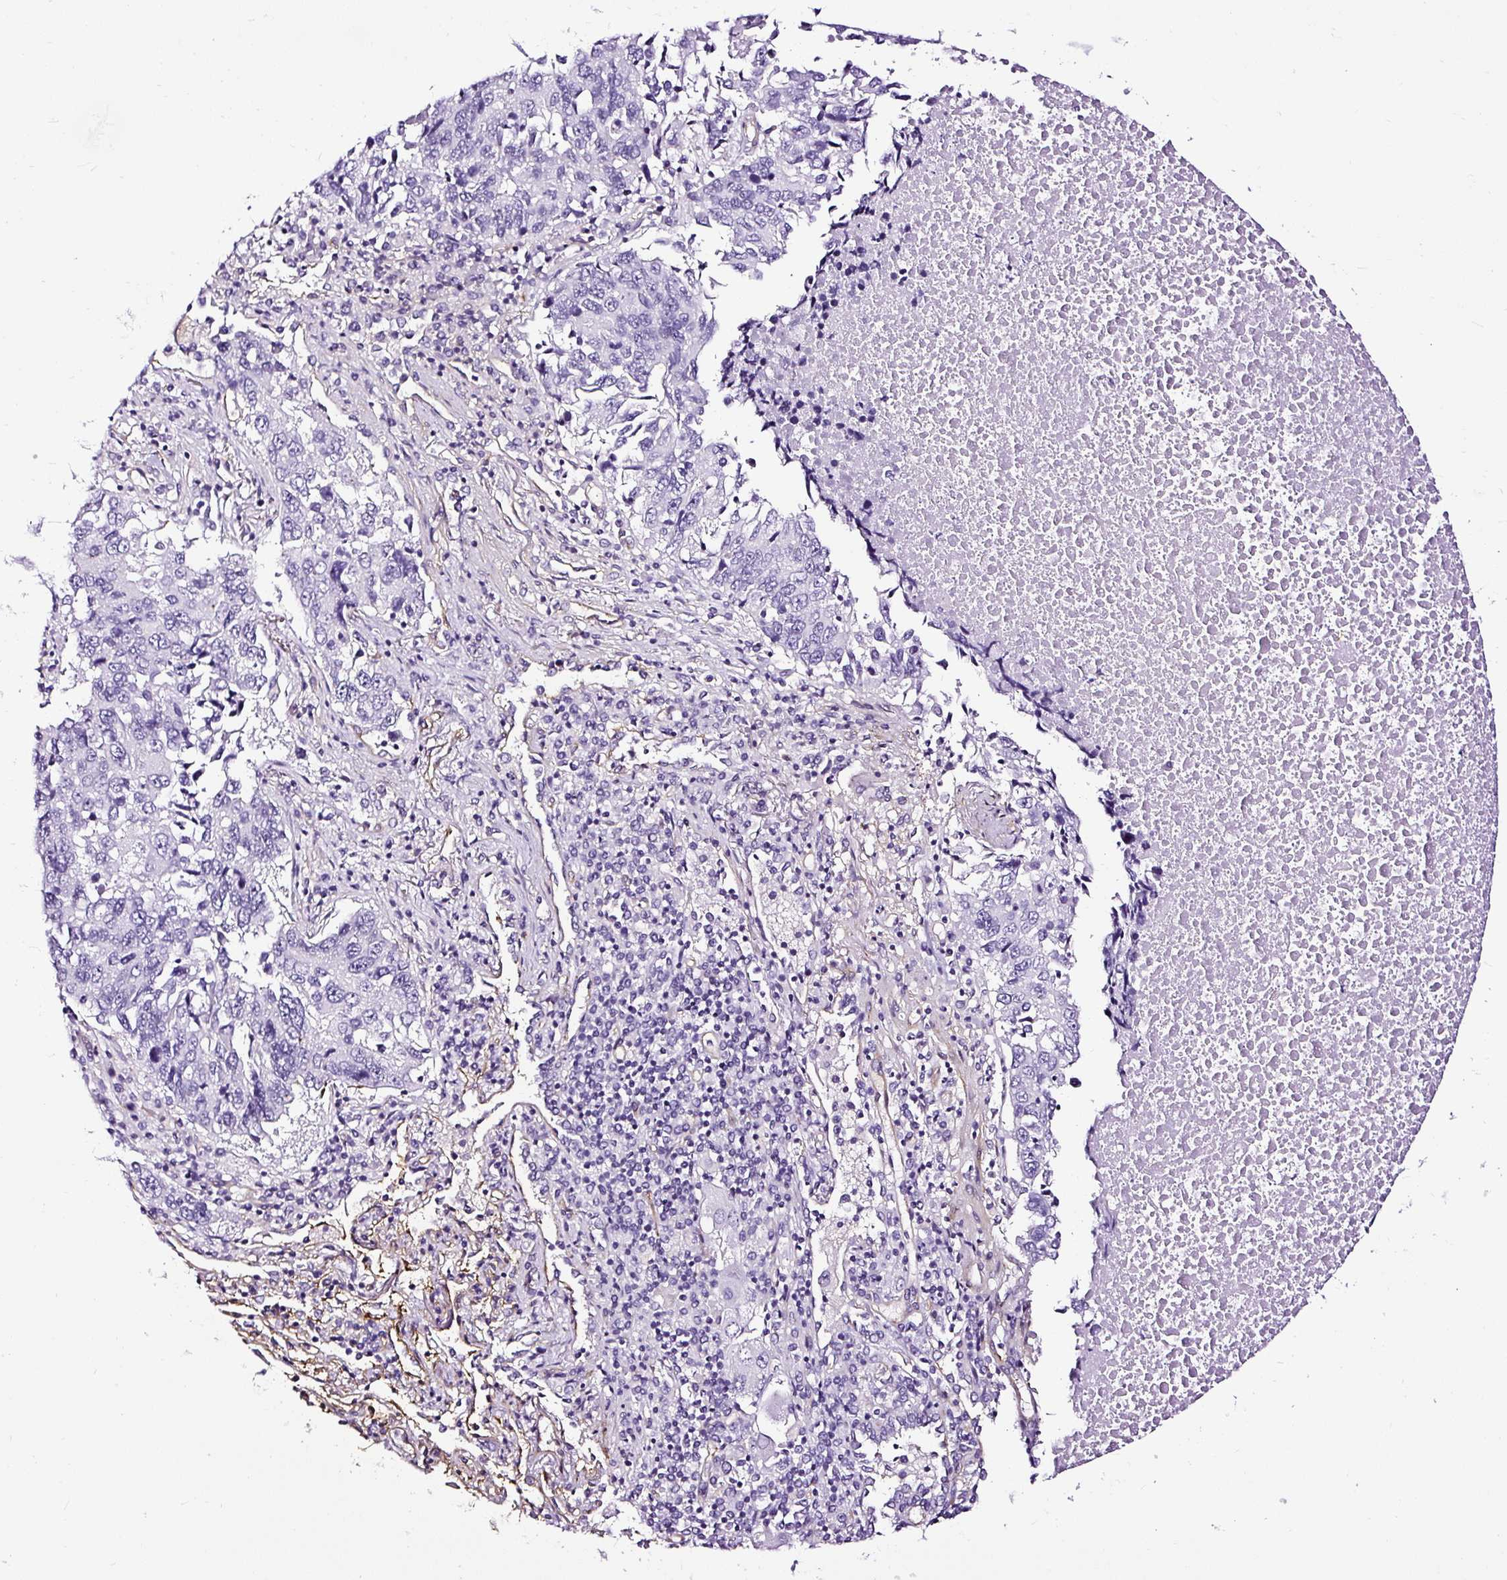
{"staining": {"intensity": "negative", "quantity": "none", "location": "none"}, "tissue": "lung cancer", "cell_type": "Tumor cells", "image_type": "cancer", "snomed": [{"axis": "morphology", "description": "Squamous cell carcinoma, NOS"}, {"axis": "topography", "description": "Lung"}], "caption": "IHC photomicrograph of lung cancer (squamous cell carcinoma) stained for a protein (brown), which shows no staining in tumor cells. (IHC, brightfield microscopy, high magnification).", "gene": "SLC7A8", "patient": {"sex": "female", "age": 66}}